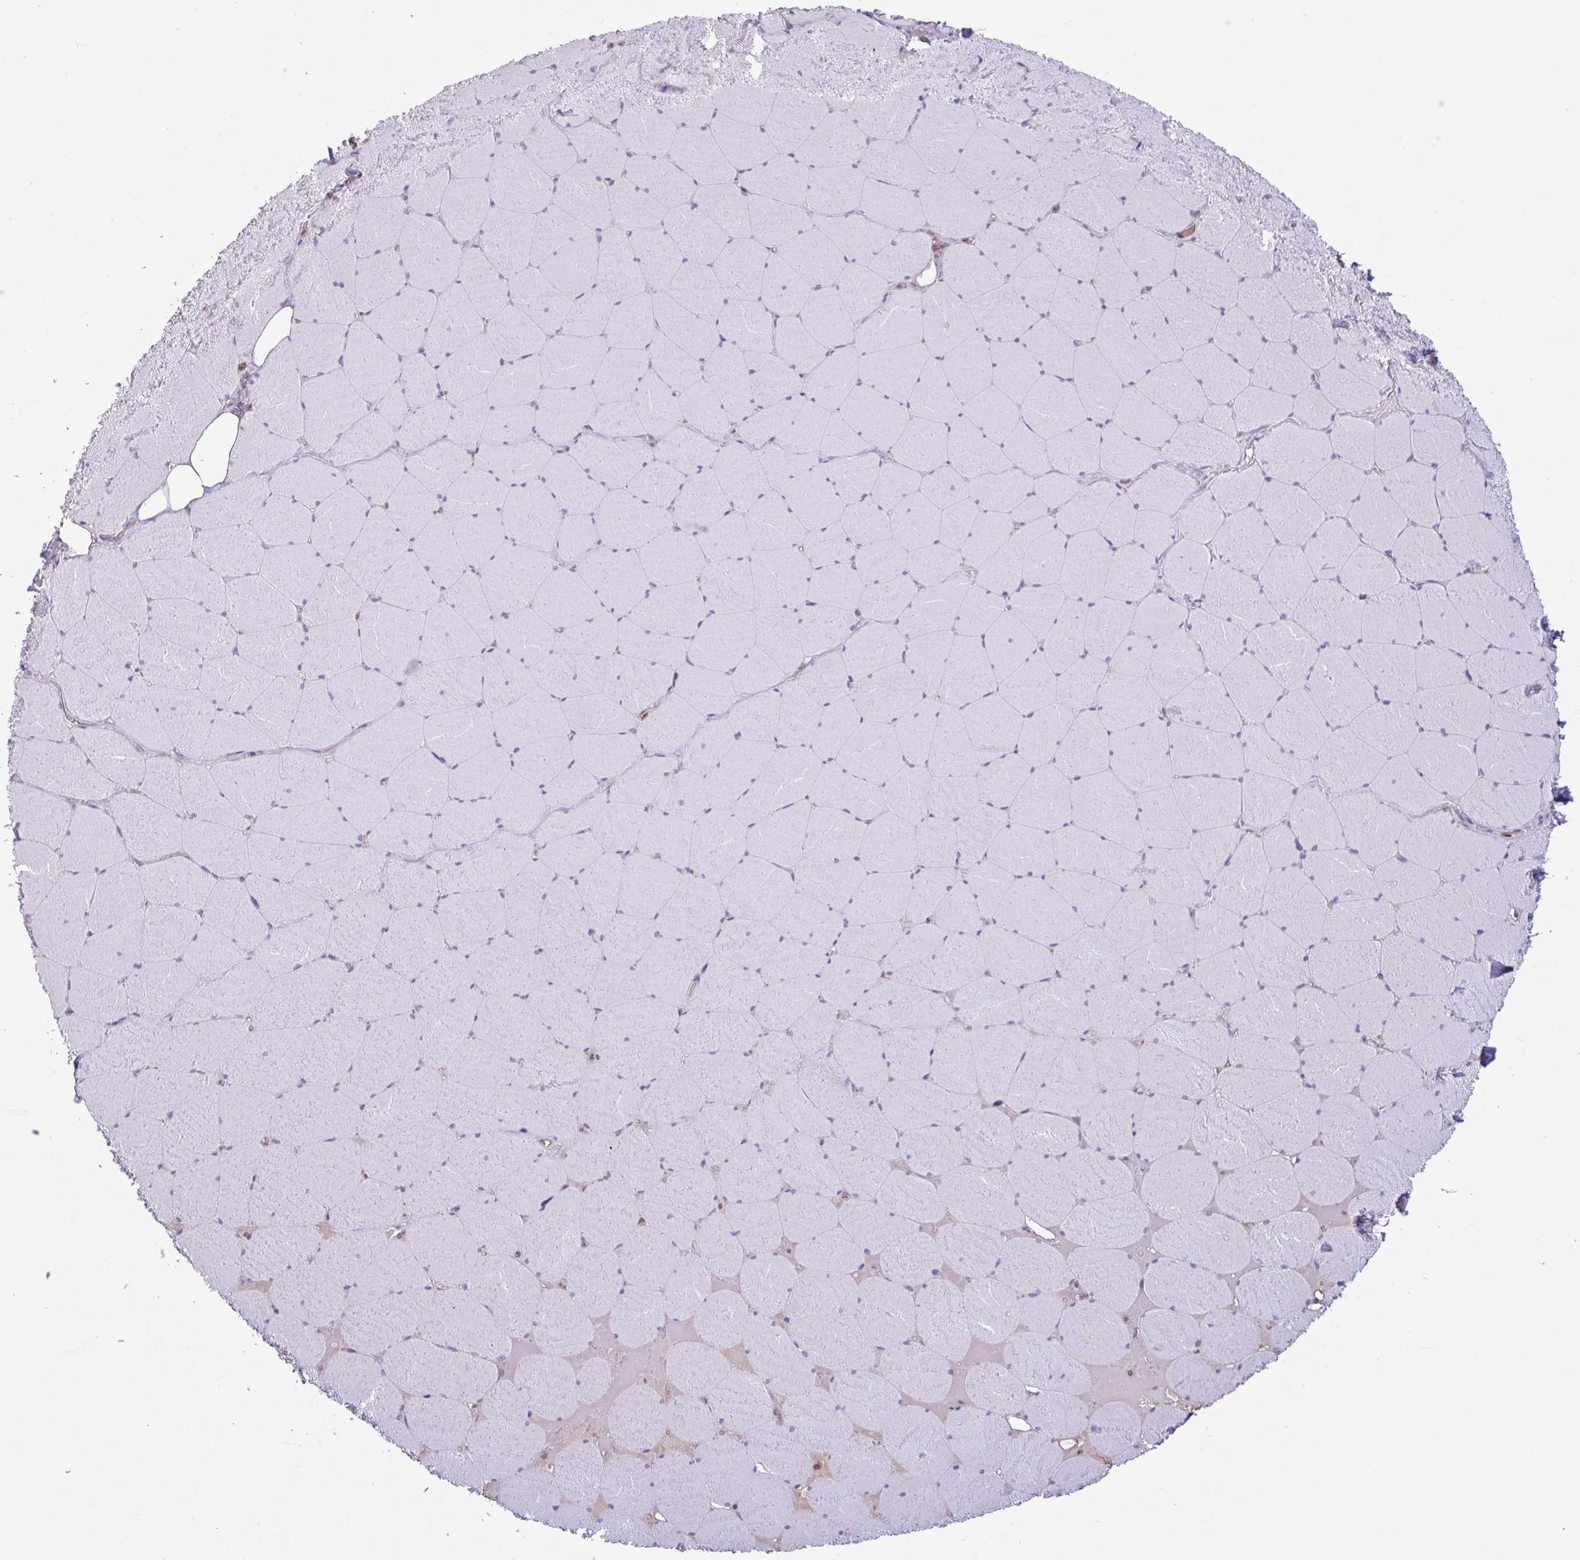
{"staining": {"intensity": "negative", "quantity": "none", "location": "none"}, "tissue": "skeletal muscle", "cell_type": "Myocytes", "image_type": "normal", "snomed": [{"axis": "morphology", "description": "Normal tissue, NOS"}, {"axis": "topography", "description": "Skeletal muscle"}, {"axis": "topography", "description": "Head-Neck"}], "caption": "The image shows no staining of myocytes in unremarkable skeletal muscle.", "gene": "TAF1D", "patient": {"sex": "male", "age": 66}}